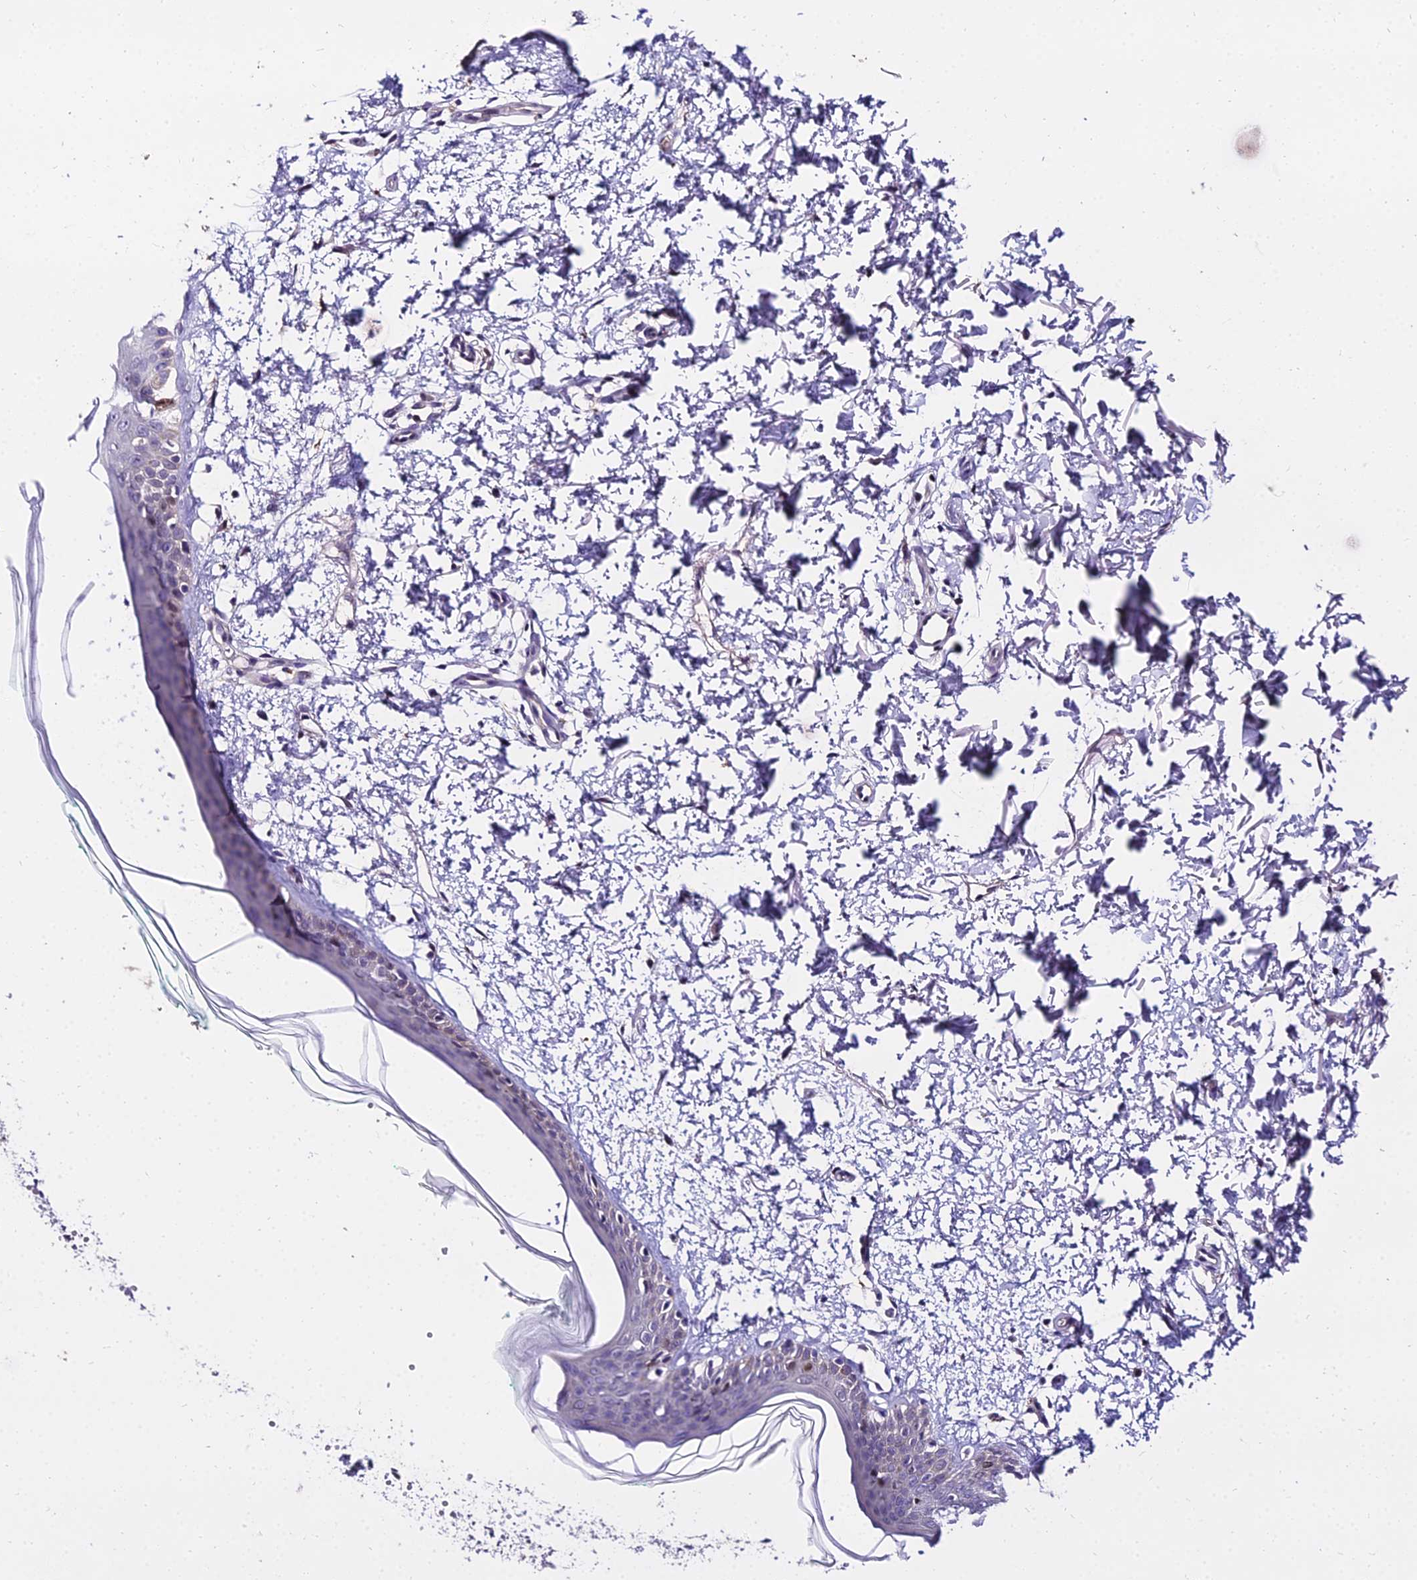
{"staining": {"intensity": "negative", "quantity": "none", "location": "none"}, "tissue": "skin", "cell_type": "Fibroblasts", "image_type": "normal", "snomed": [{"axis": "morphology", "description": "Normal tissue, NOS"}, {"axis": "topography", "description": "Skin"}], "caption": "A histopathology image of skin stained for a protein demonstrates no brown staining in fibroblasts.", "gene": "TRIML2", "patient": {"sex": "male", "age": 66}}